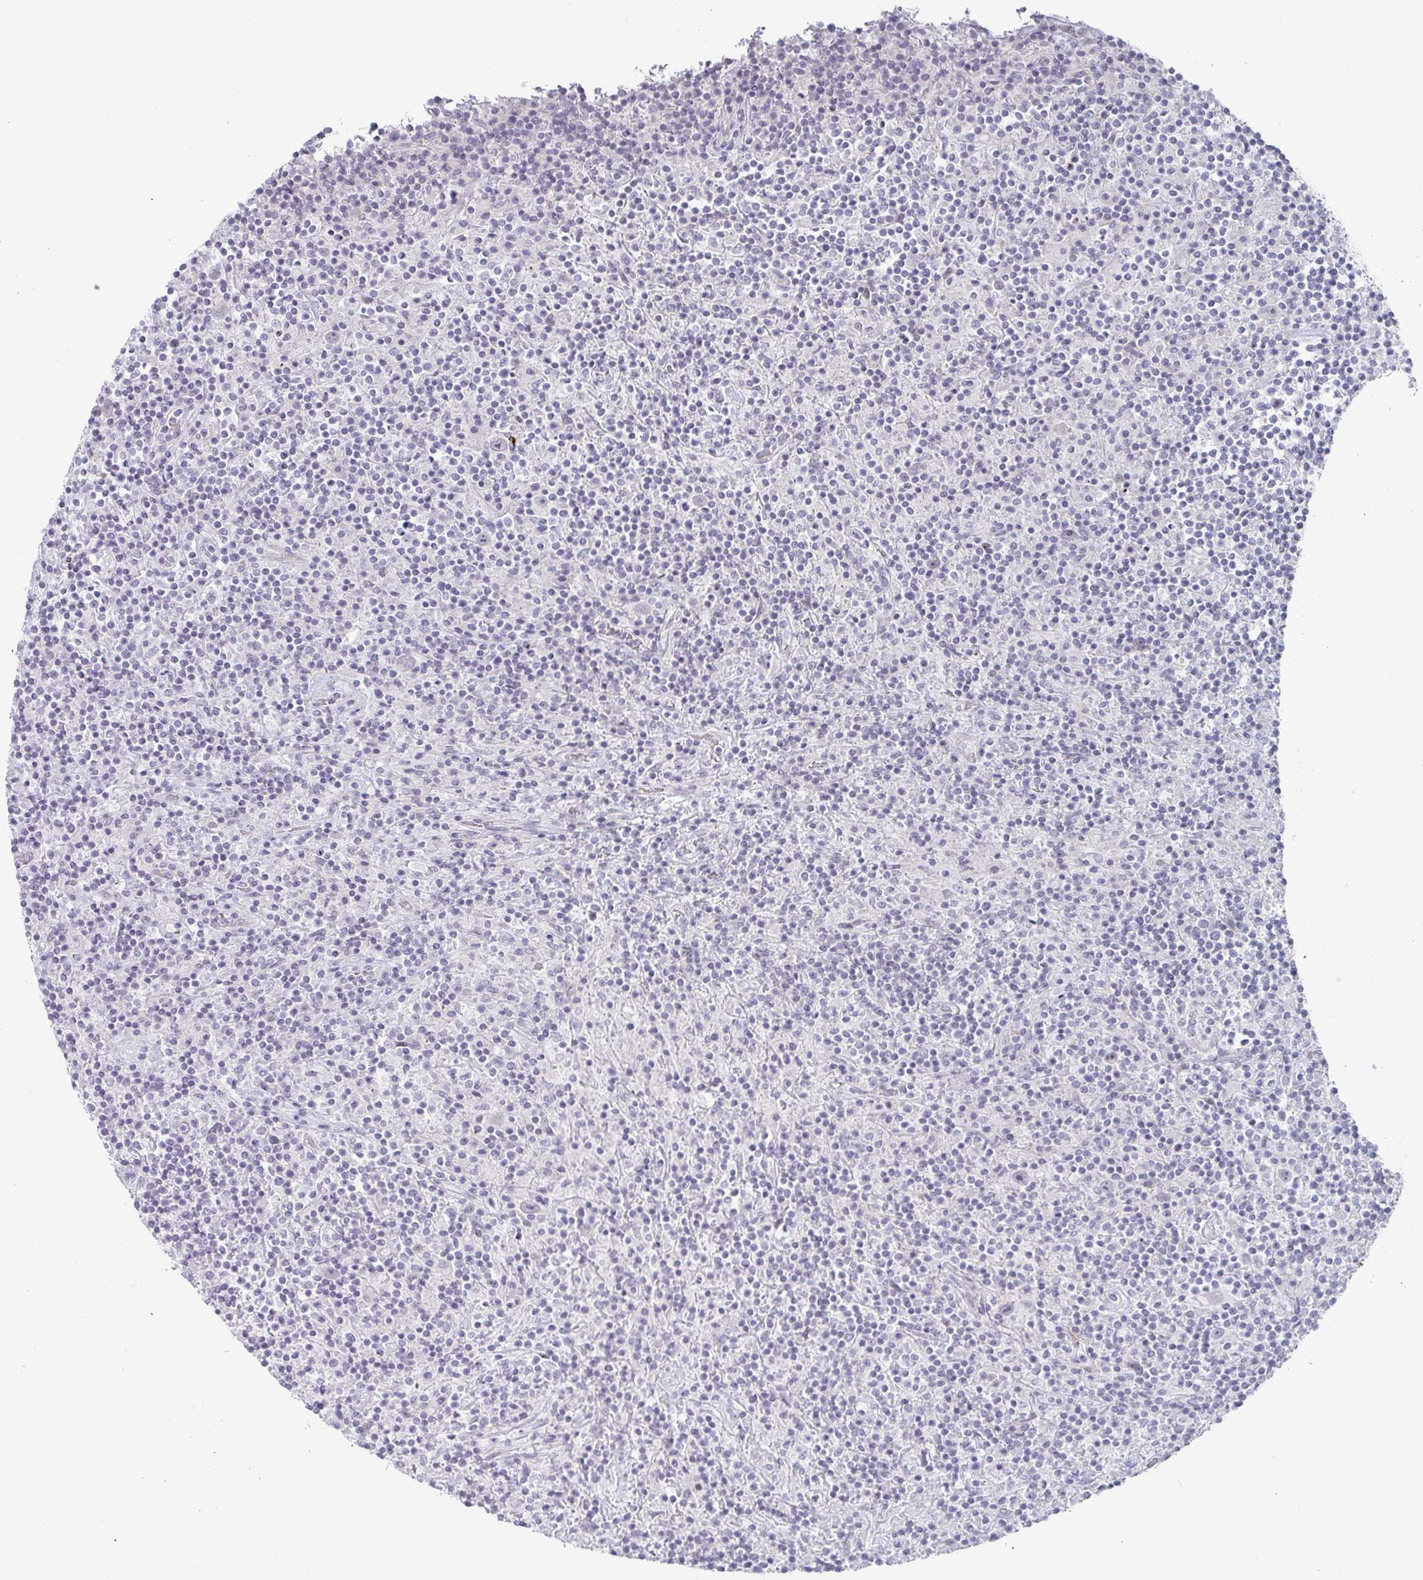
{"staining": {"intensity": "negative", "quantity": "none", "location": "none"}, "tissue": "lymphoma", "cell_type": "Tumor cells", "image_type": "cancer", "snomed": [{"axis": "morphology", "description": "Hodgkin's disease, NOS"}, {"axis": "topography", "description": "Lymph node"}], "caption": "This is a micrograph of immunohistochemistry staining of lymphoma, which shows no staining in tumor cells.", "gene": "POU2AF2", "patient": {"sex": "male", "age": 70}}